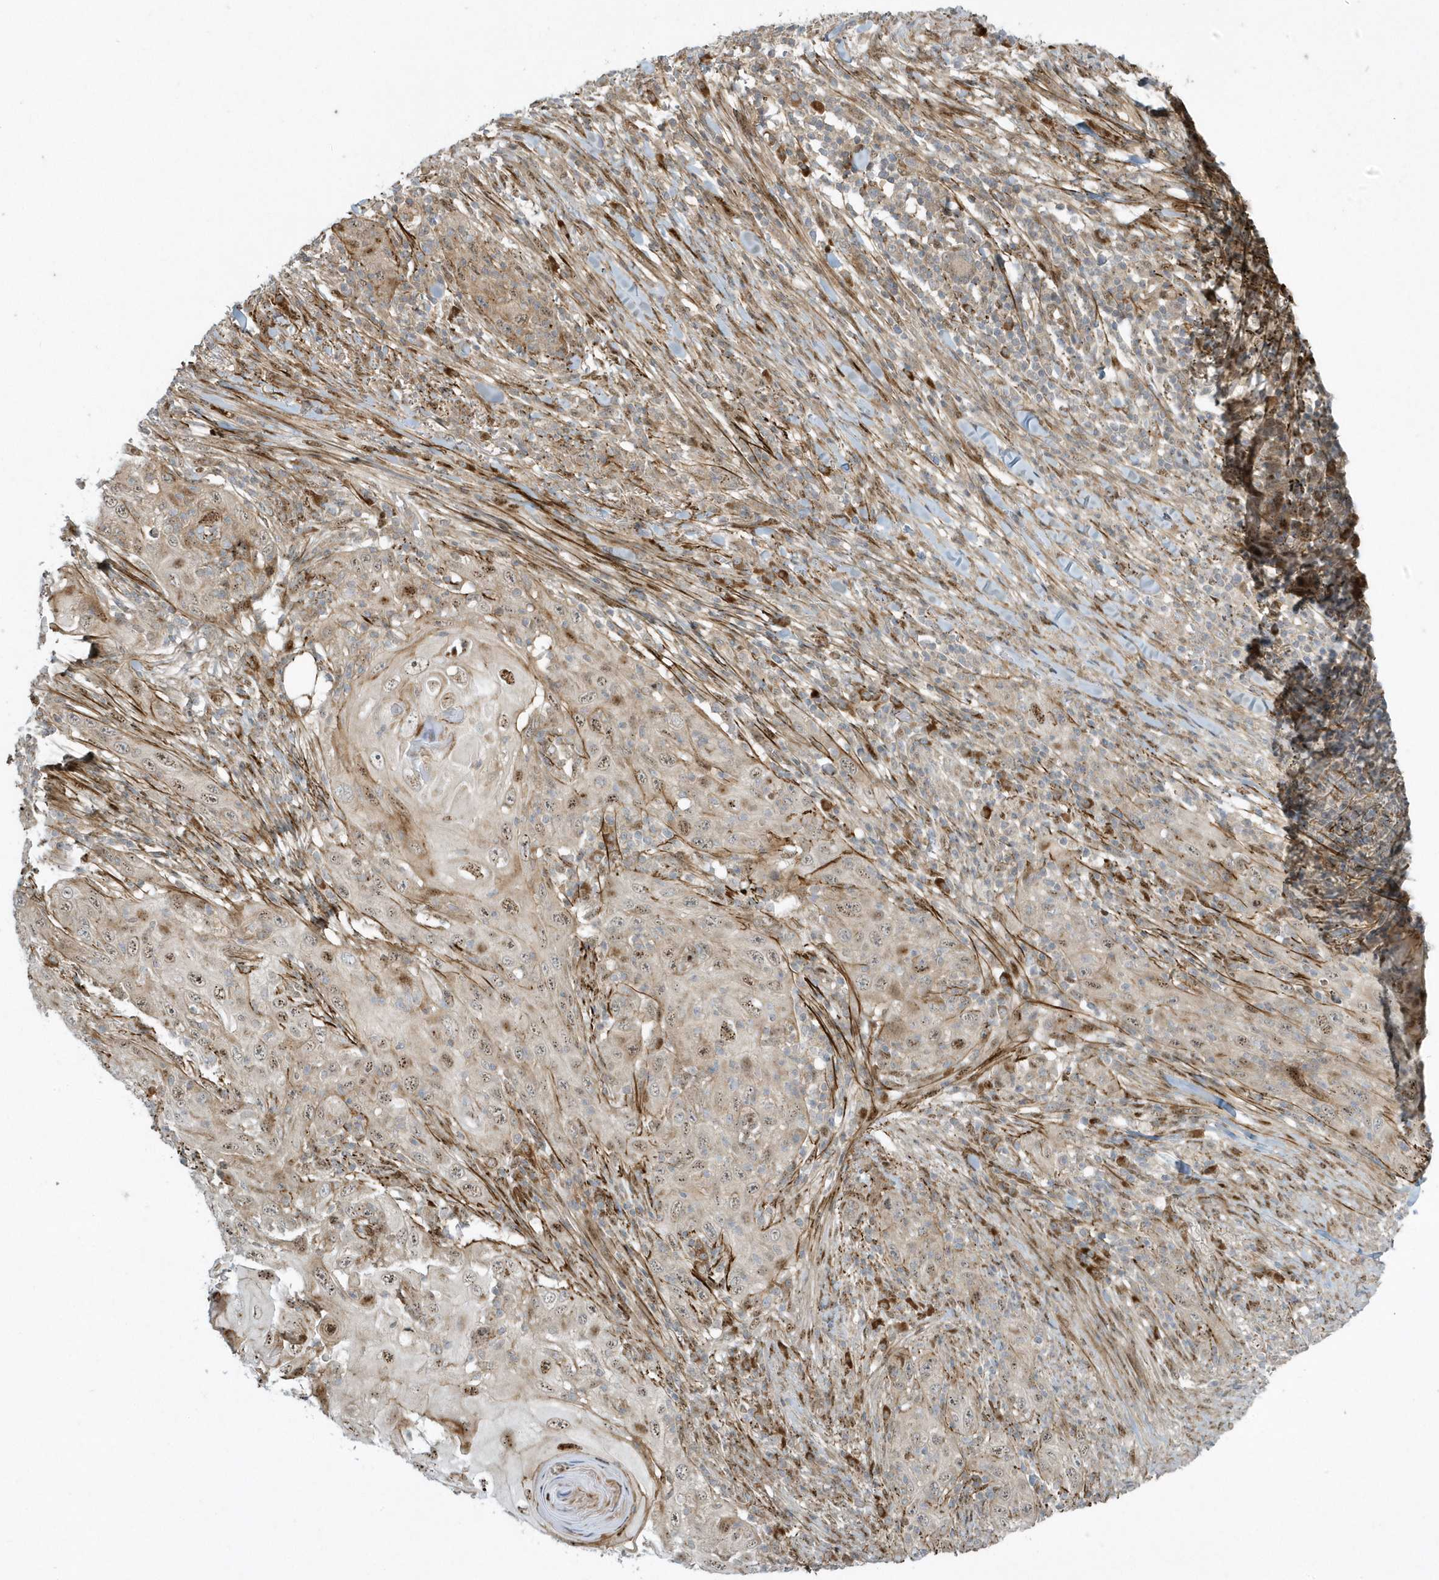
{"staining": {"intensity": "weak", "quantity": ">75%", "location": "nuclear"}, "tissue": "skin cancer", "cell_type": "Tumor cells", "image_type": "cancer", "snomed": [{"axis": "morphology", "description": "Squamous cell carcinoma, NOS"}, {"axis": "topography", "description": "Skin"}], "caption": "Protein analysis of skin cancer tissue shows weak nuclear expression in about >75% of tumor cells.", "gene": "MASP2", "patient": {"sex": "female", "age": 88}}